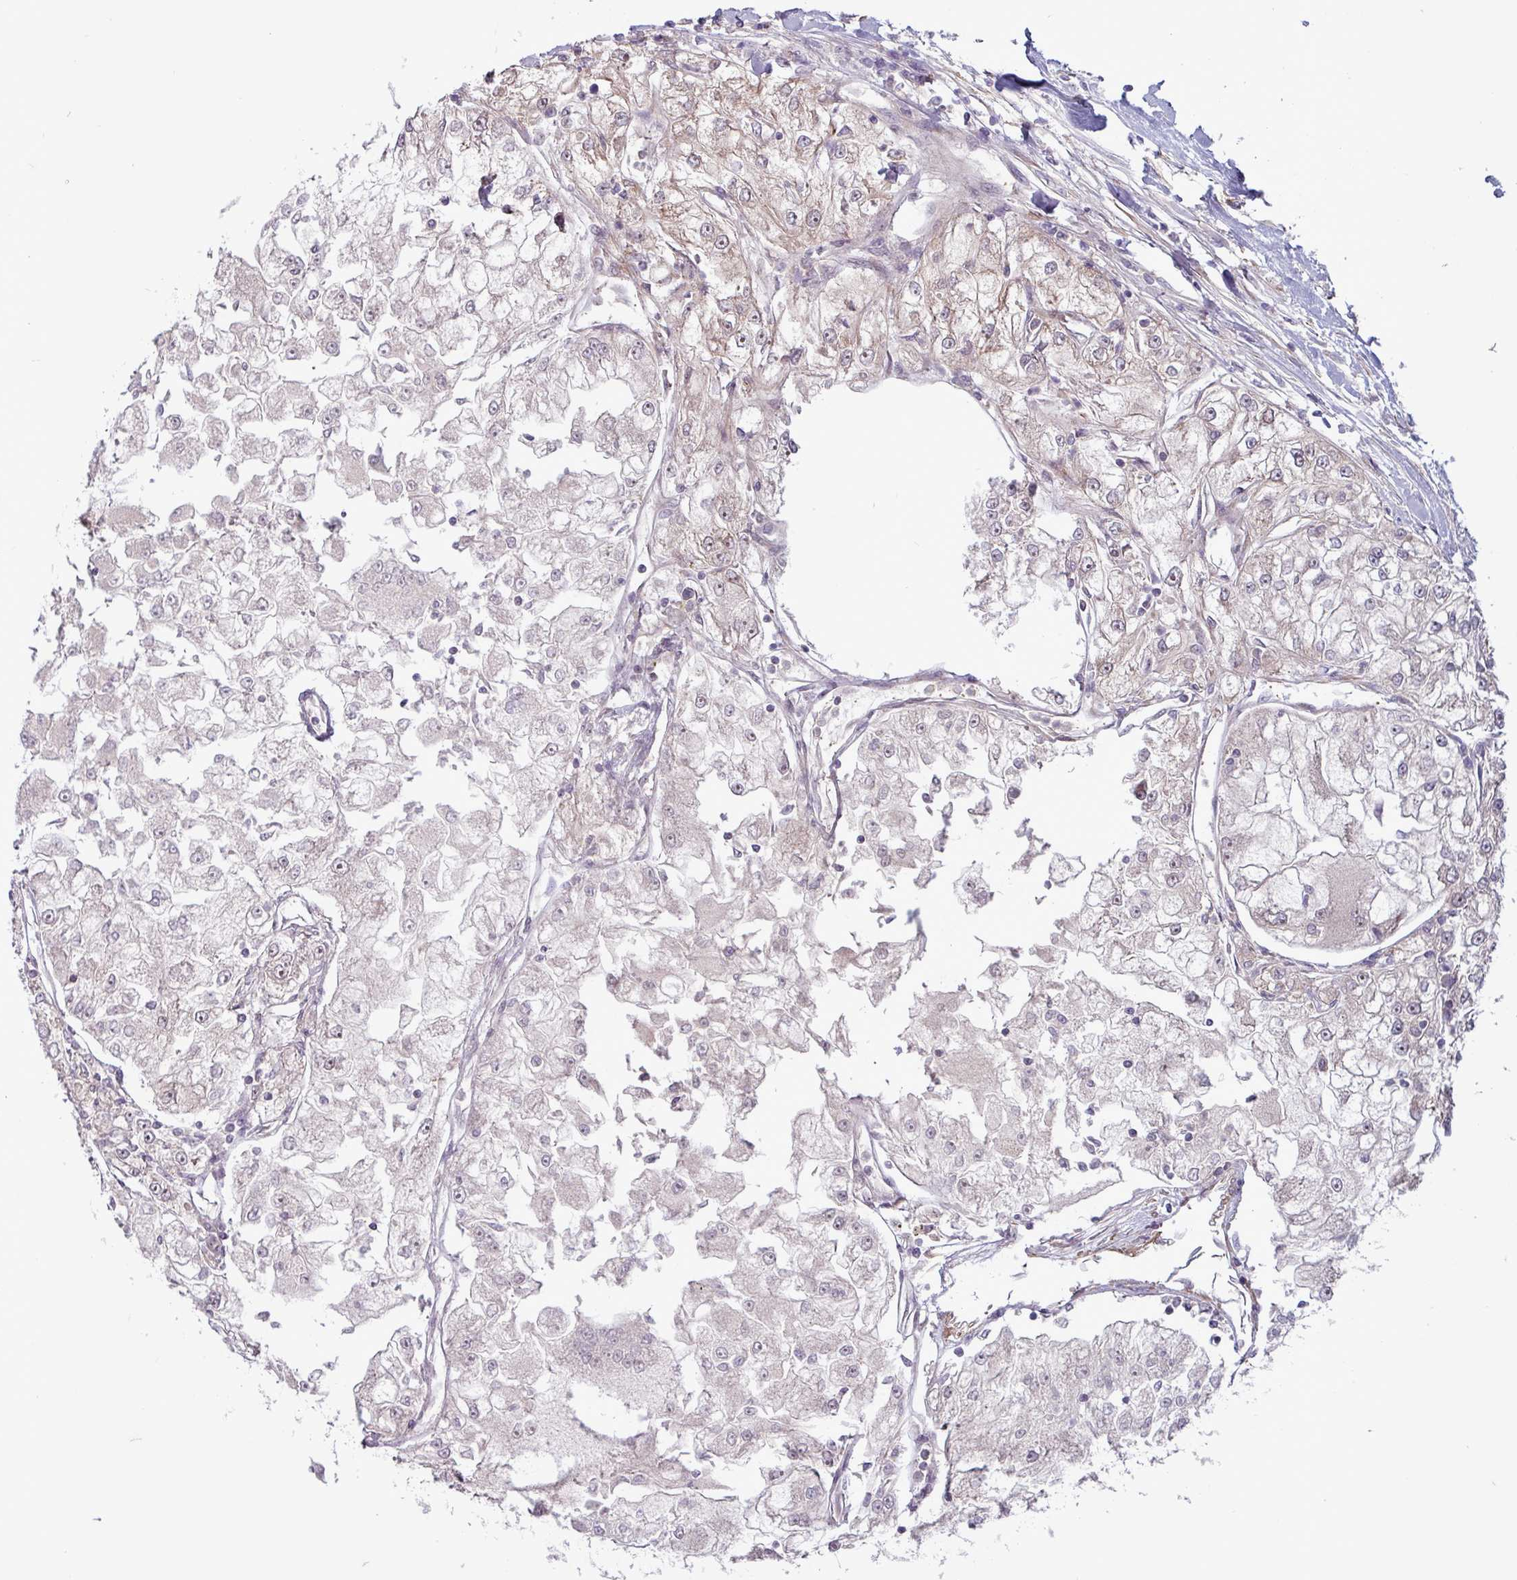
{"staining": {"intensity": "negative", "quantity": "none", "location": "none"}, "tissue": "renal cancer", "cell_type": "Tumor cells", "image_type": "cancer", "snomed": [{"axis": "morphology", "description": "Adenocarcinoma, NOS"}, {"axis": "topography", "description": "Kidney"}], "caption": "The IHC image has no significant staining in tumor cells of adenocarcinoma (renal) tissue.", "gene": "PCED1A", "patient": {"sex": "female", "age": 72}}